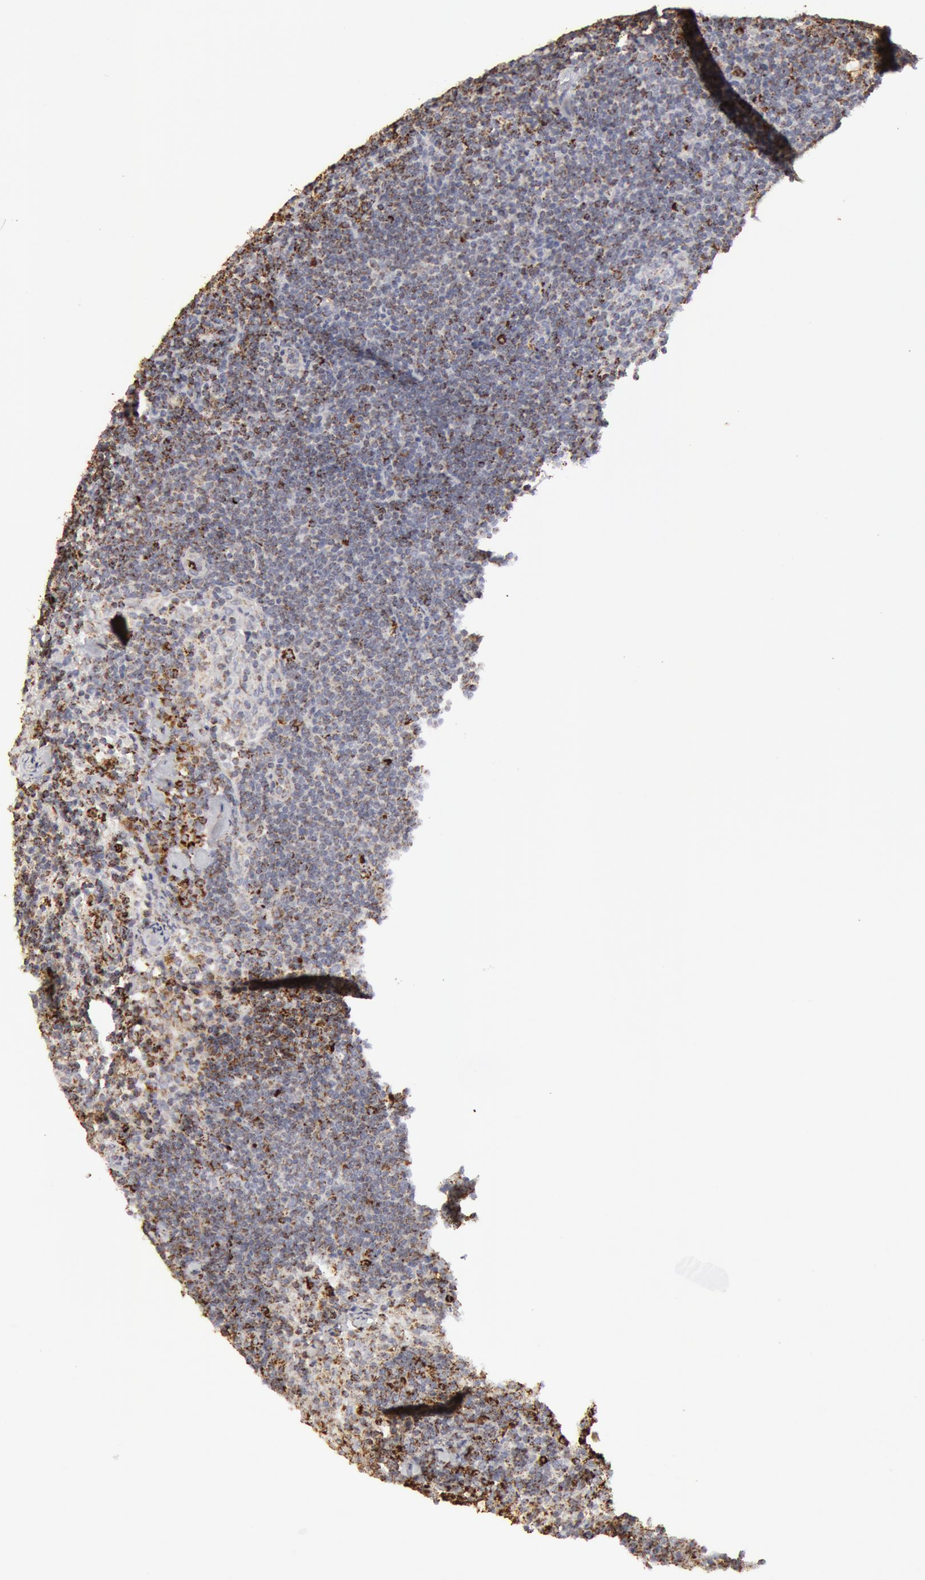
{"staining": {"intensity": "moderate", "quantity": "25%-75%", "location": "cytoplasmic/membranous"}, "tissue": "lymph node", "cell_type": "Germinal center cells", "image_type": "normal", "snomed": [{"axis": "morphology", "description": "Normal tissue, NOS"}, {"axis": "morphology", "description": "Inflammation, NOS"}, {"axis": "topography", "description": "Lymph node"}, {"axis": "topography", "description": "Salivary gland"}], "caption": "Lymph node was stained to show a protein in brown. There is medium levels of moderate cytoplasmic/membranous positivity in about 25%-75% of germinal center cells.", "gene": "ATP5F1B", "patient": {"sex": "male", "age": 3}}